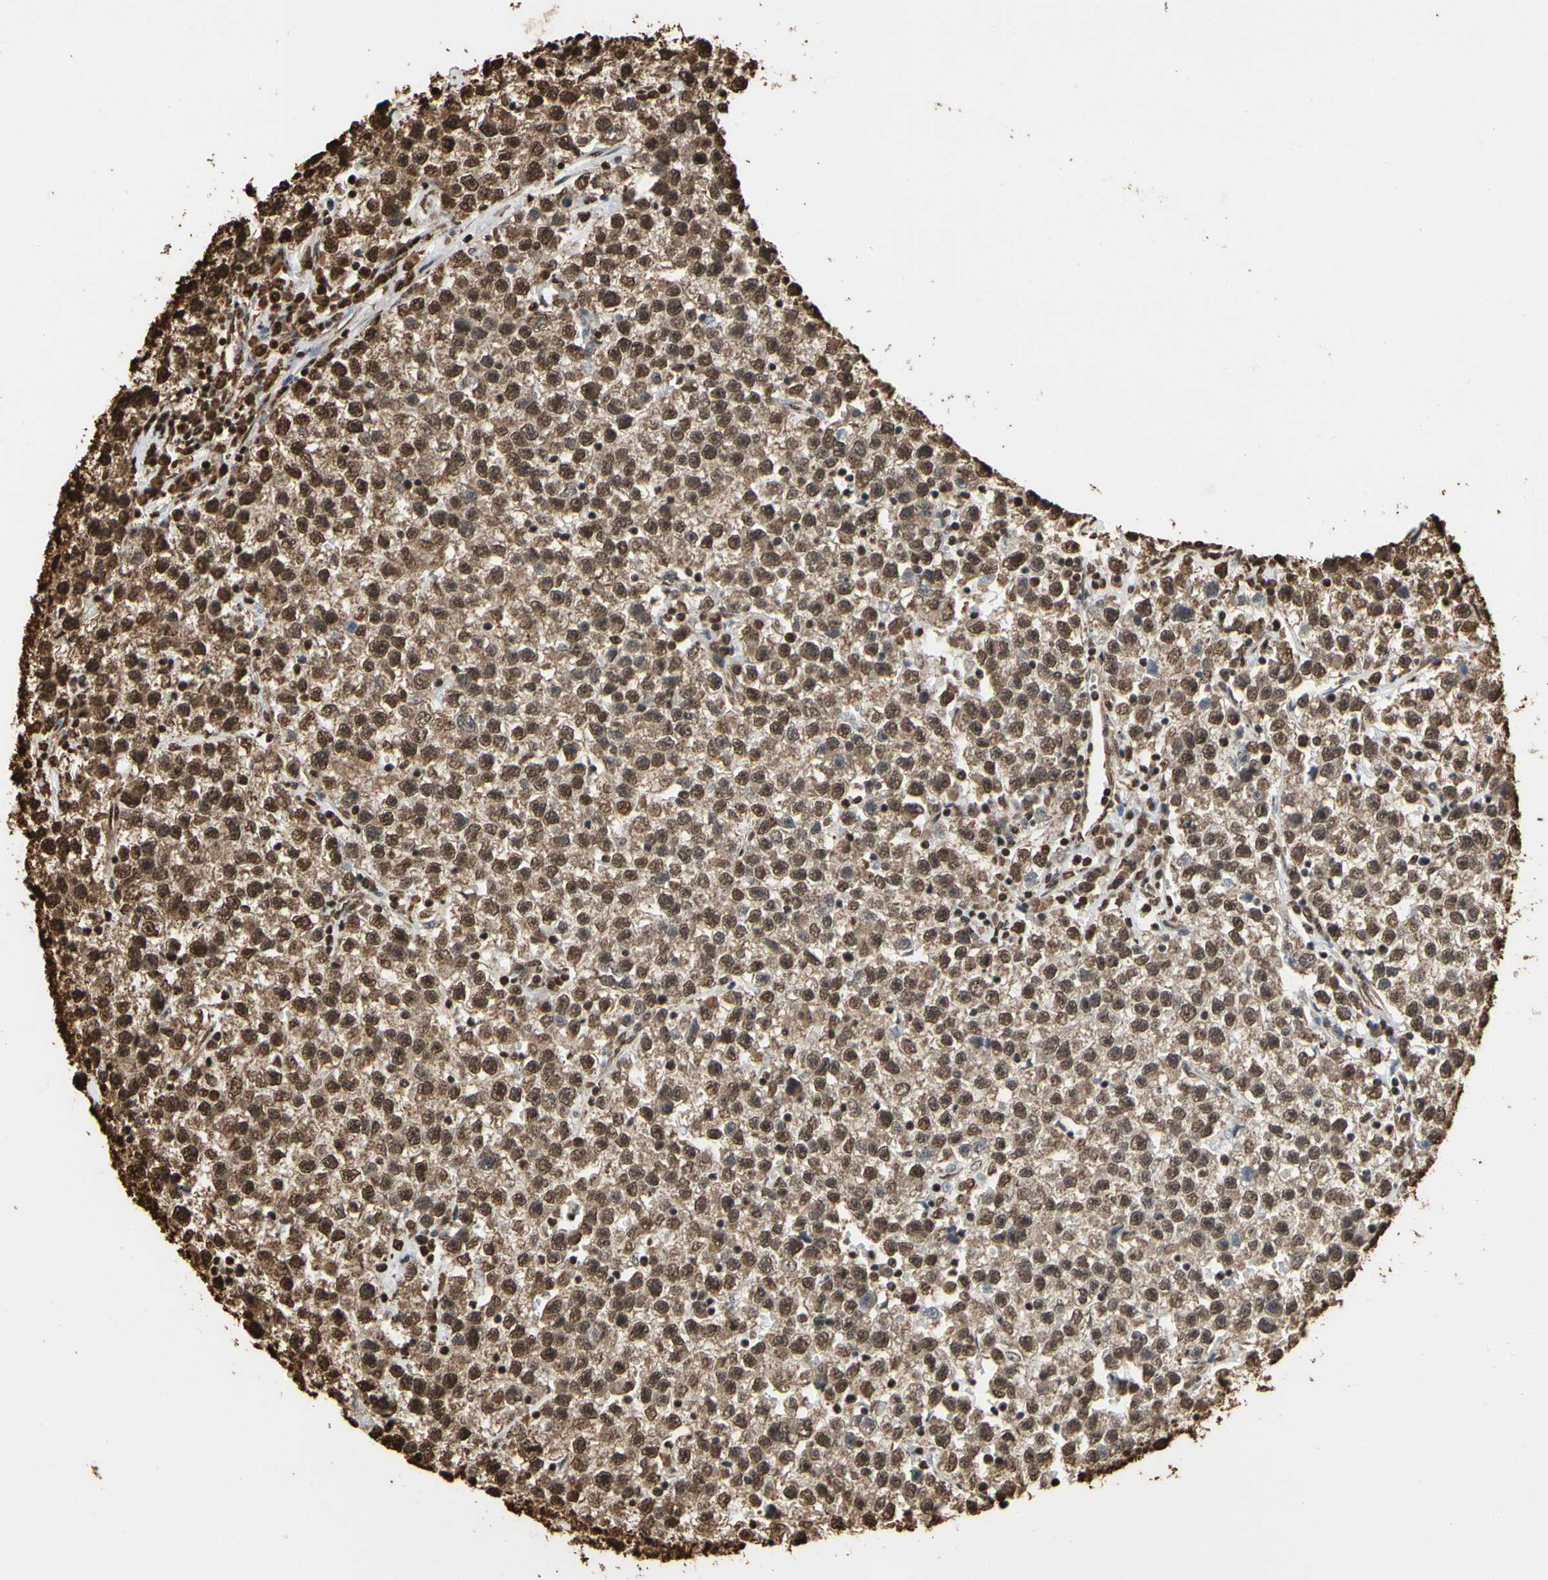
{"staining": {"intensity": "strong", "quantity": ">75%", "location": "cytoplasmic/membranous,nuclear"}, "tissue": "testis cancer", "cell_type": "Tumor cells", "image_type": "cancer", "snomed": [{"axis": "morphology", "description": "Seminoma, NOS"}, {"axis": "topography", "description": "Testis"}], "caption": "Protein expression analysis of human seminoma (testis) reveals strong cytoplasmic/membranous and nuclear expression in about >75% of tumor cells. The staining was performed using DAB, with brown indicating positive protein expression. Nuclei are stained blue with hematoxylin.", "gene": "HNRNPK", "patient": {"sex": "male", "age": 22}}